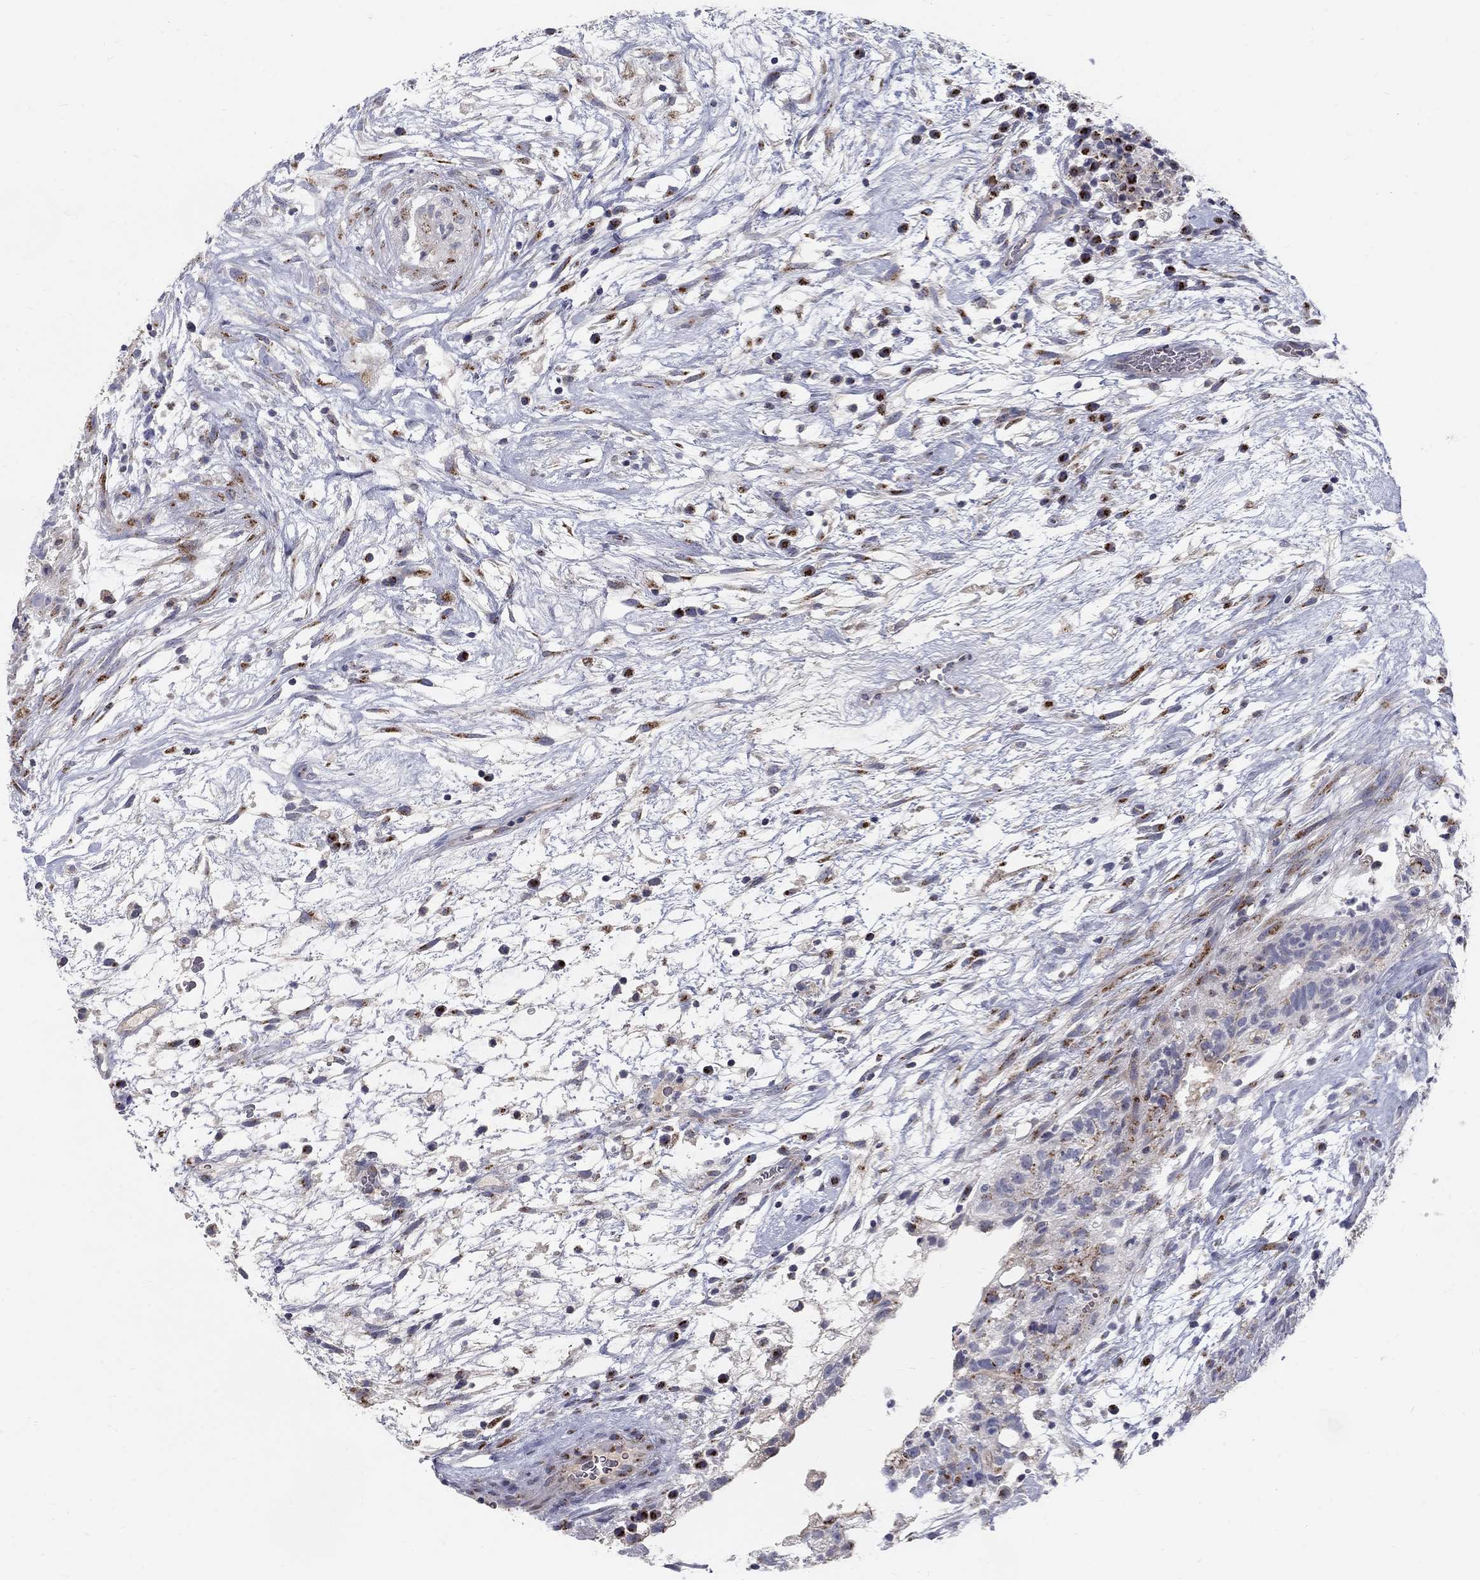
{"staining": {"intensity": "negative", "quantity": "none", "location": "none"}, "tissue": "testis cancer", "cell_type": "Tumor cells", "image_type": "cancer", "snomed": [{"axis": "morphology", "description": "Normal tissue, NOS"}, {"axis": "morphology", "description": "Carcinoma, Embryonal, NOS"}, {"axis": "topography", "description": "Testis"}], "caption": "There is no significant staining in tumor cells of testis embryonal carcinoma.", "gene": "PANK3", "patient": {"sex": "male", "age": 32}}